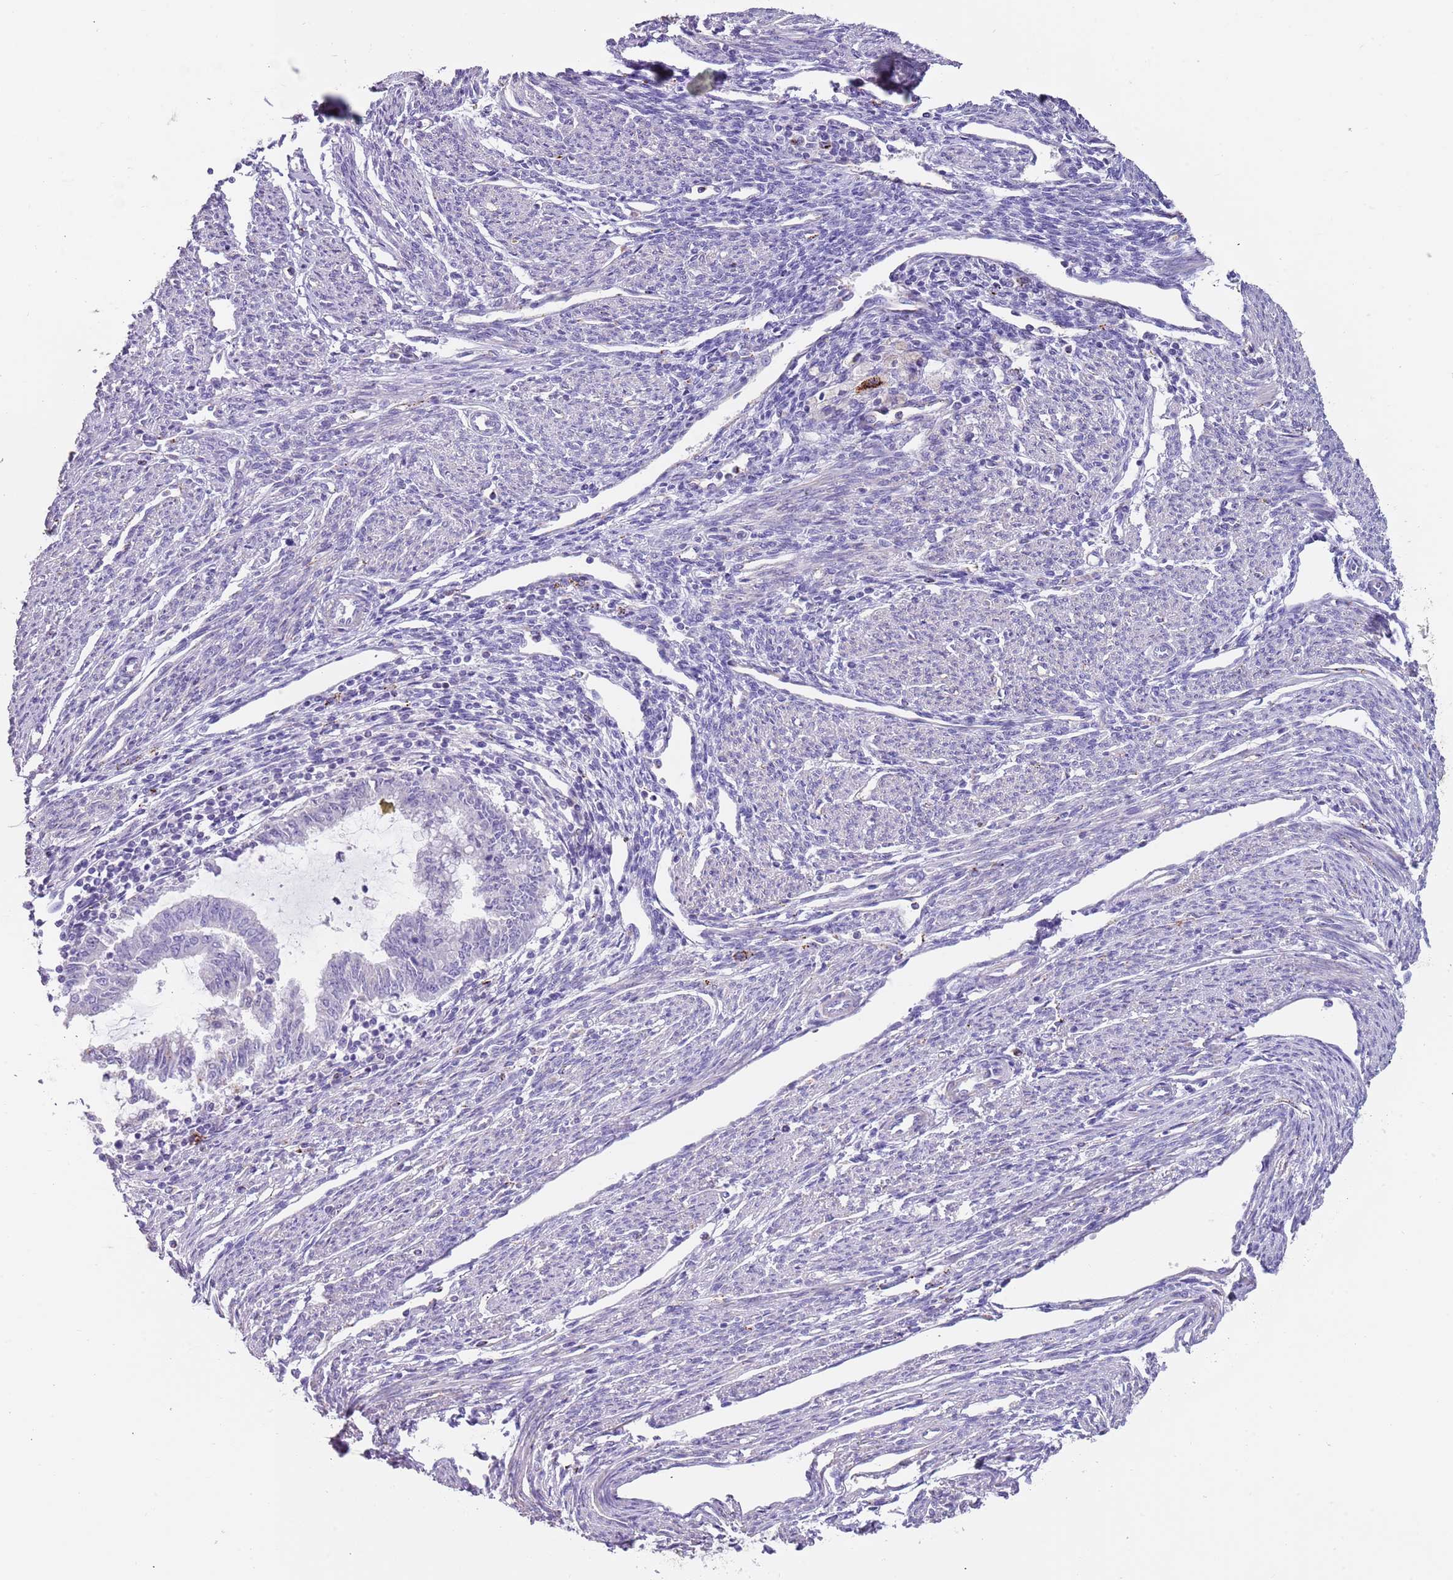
{"staining": {"intensity": "negative", "quantity": "none", "location": "none"}, "tissue": "endometrial cancer", "cell_type": "Tumor cells", "image_type": "cancer", "snomed": [{"axis": "morphology", "description": "Adenocarcinoma, NOS"}, {"axis": "topography", "description": "Endometrium"}], "caption": "The IHC image has no significant expression in tumor cells of endometrial cancer tissue.", "gene": "LRRN3", "patient": {"sex": "female", "age": 79}}